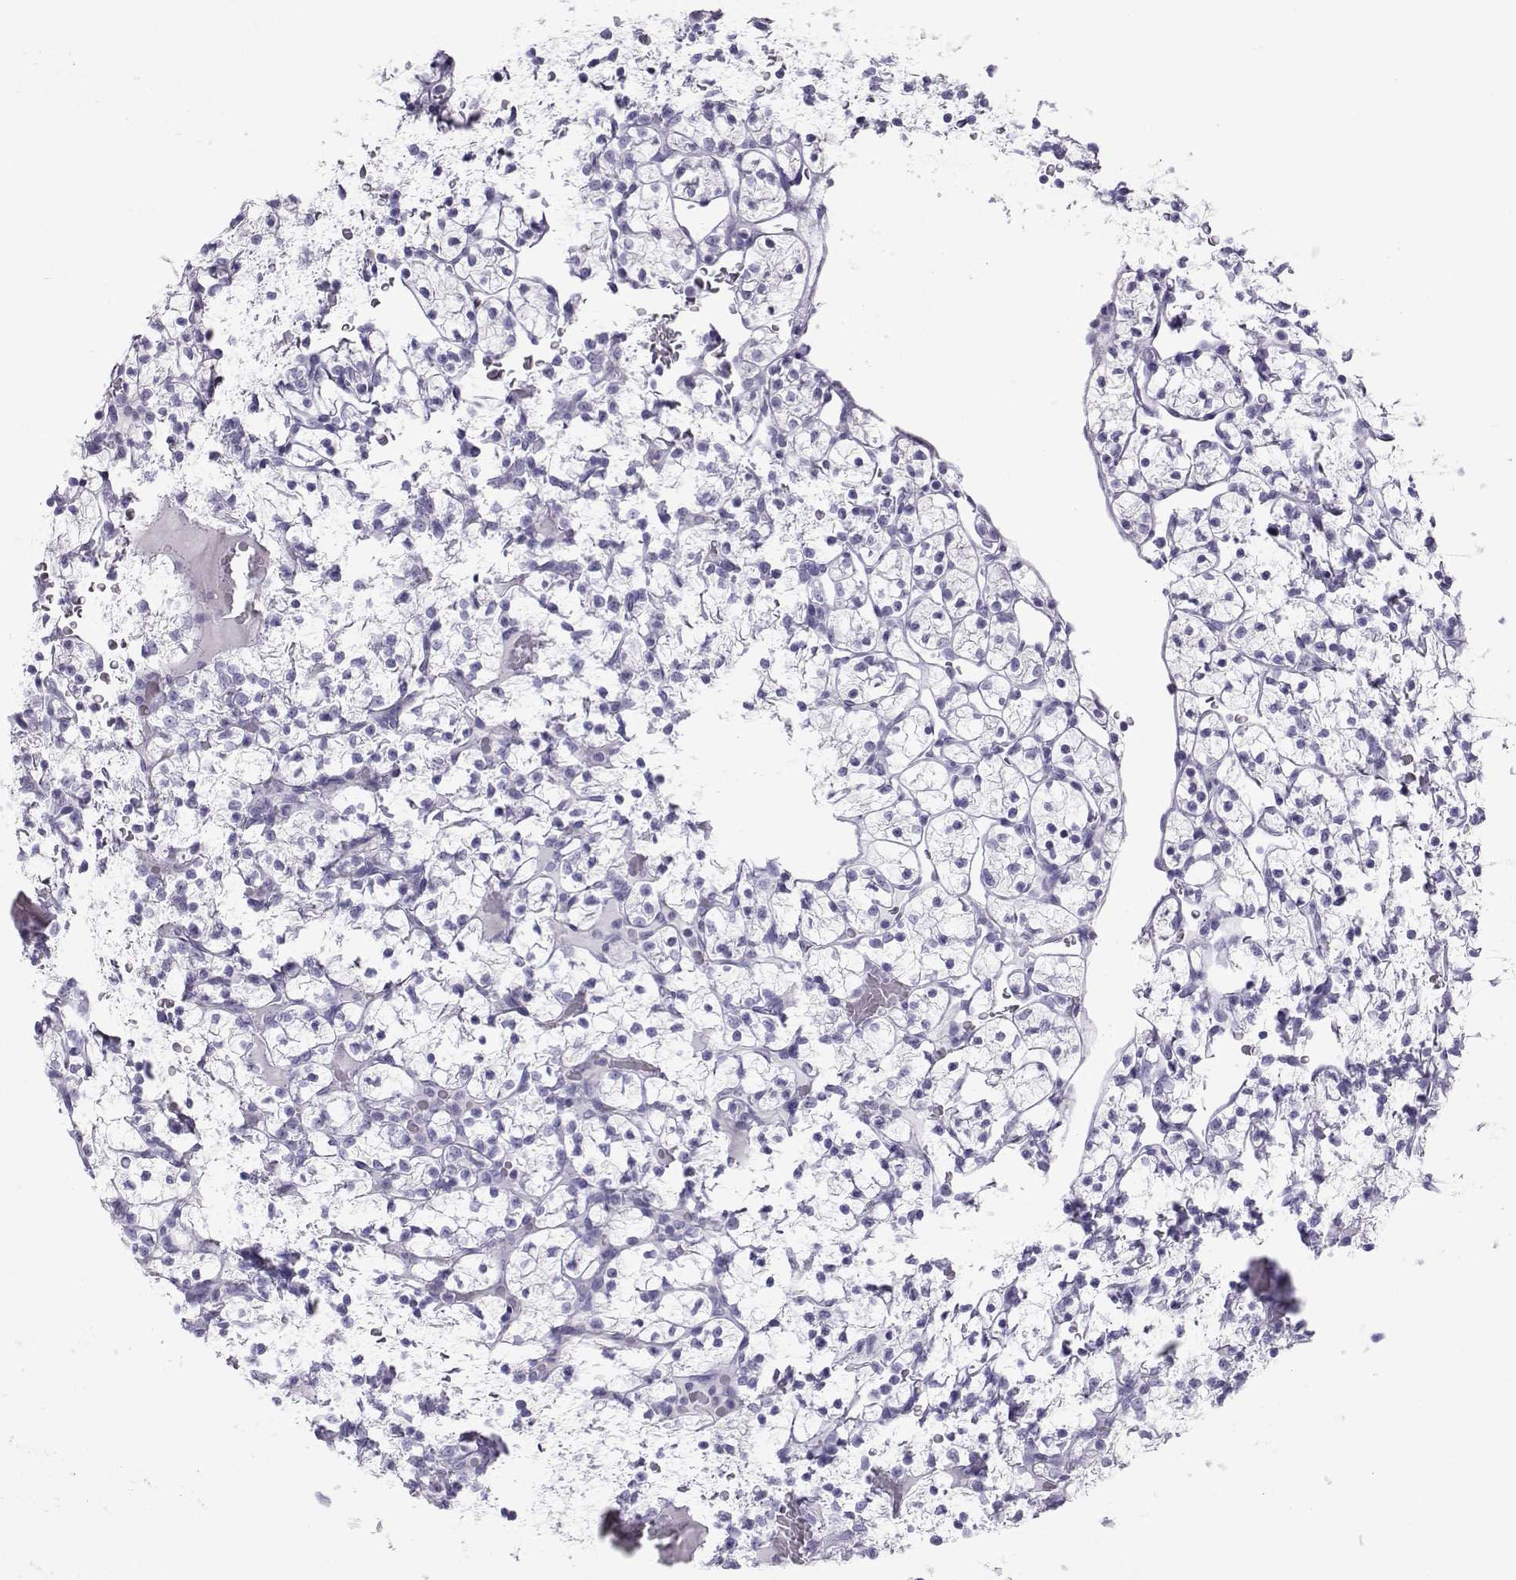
{"staining": {"intensity": "negative", "quantity": "none", "location": "none"}, "tissue": "renal cancer", "cell_type": "Tumor cells", "image_type": "cancer", "snomed": [{"axis": "morphology", "description": "Adenocarcinoma, NOS"}, {"axis": "topography", "description": "Kidney"}], "caption": "Immunohistochemistry of renal cancer reveals no expression in tumor cells.", "gene": "SST", "patient": {"sex": "female", "age": 89}}